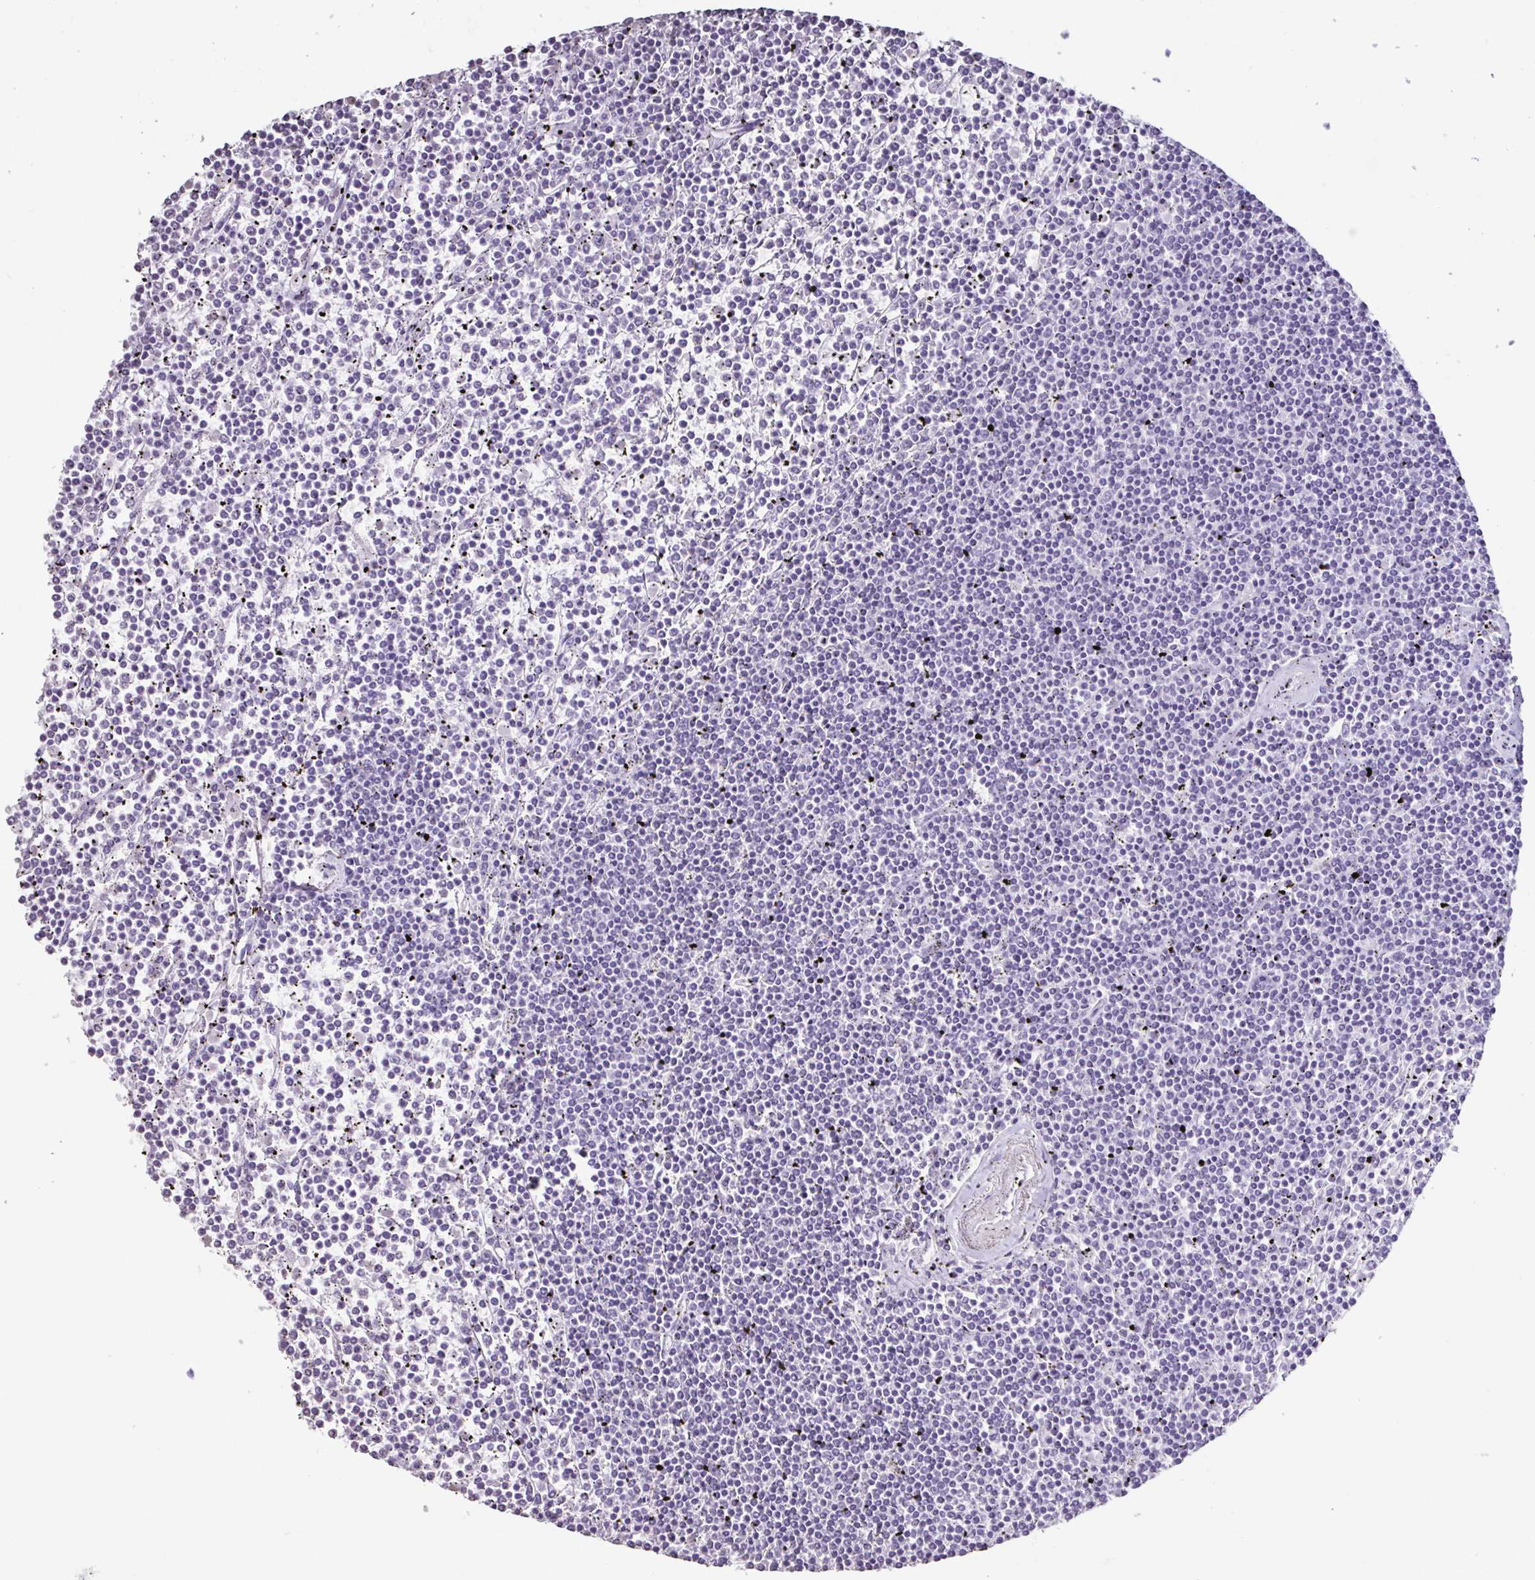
{"staining": {"intensity": "negative", "quantity": "none", "location": "none"}, "tissue": "lymphoma", "cell_type": "Tumor cells", "image_type": "cancer", "snomed": [{"axis": "morphology", "description": "Malignant lymphoma, non-Hodgkin's type, Low grade"}, {"axis": "topography", "description": "Spleen"}], "caption": "The histopathology image demonstrates no significant expression in tumor cells of lymphoma. (DAB (3,3'-diaminobenzidine) immunohistochemistry with hematoxylin counter stain).", "gene": "VCY1B", "patient": {"sex": "female", "age": 19}}